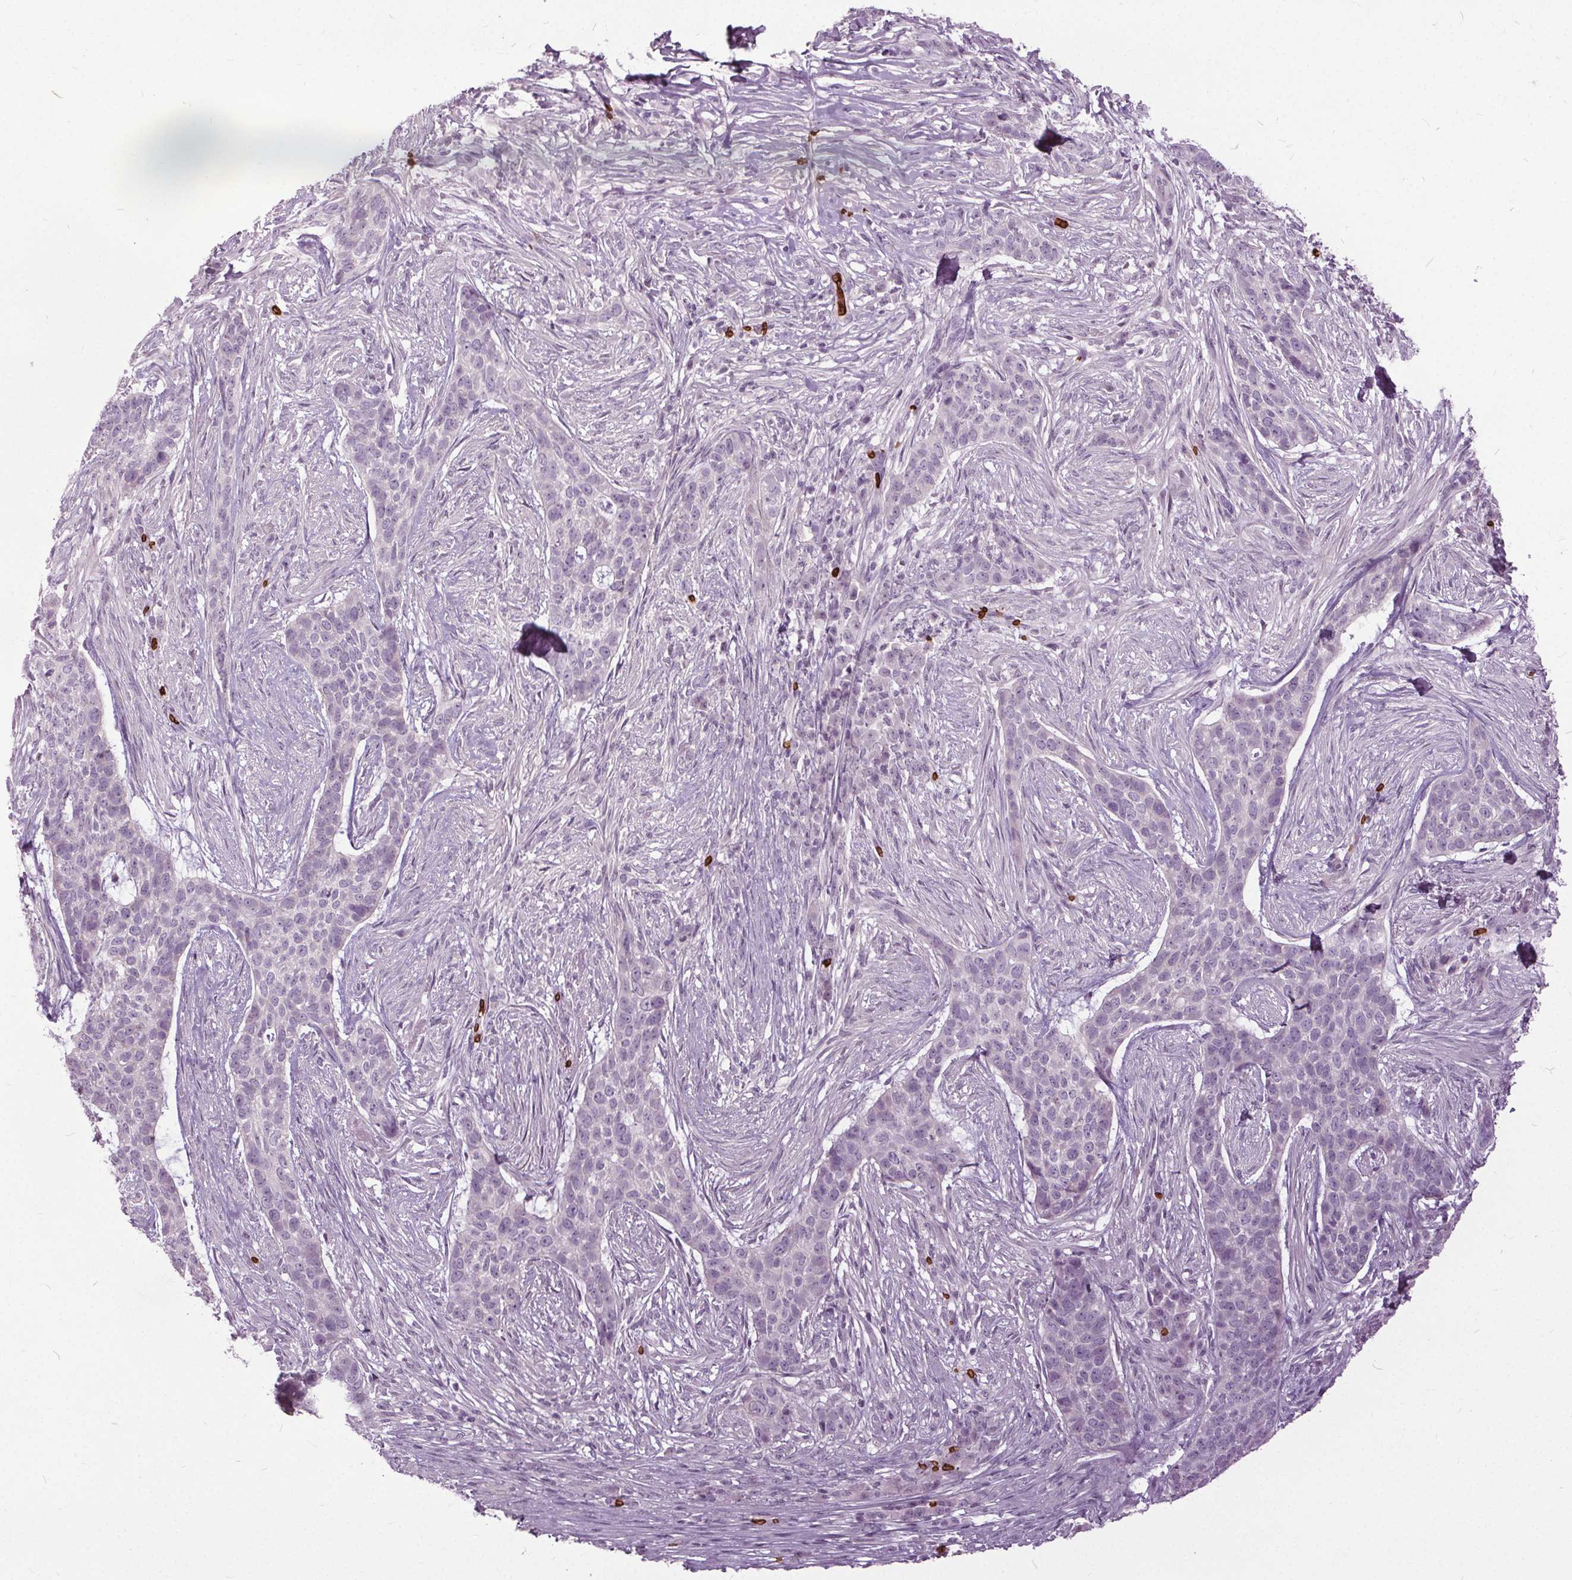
{"staining": {"intensity": "negative", "quantity": "none", "location": "none"}, "tissue": "skin cancer", "cell_type": "Tumor cells", "image_type": "cancer", "snomed": [{"axis": "morphology", "description": "Basal cell carcinoma"}, {"axis": "topography", "description": "Skin"}], "caption": "An image of human skin cancer is negative for staining in tumor cells. (Immunohistochemistry, brightfield microscopy, high magnification).", "gene": "SLC4A1", "patient": {"sex": "female", "age": 69}}